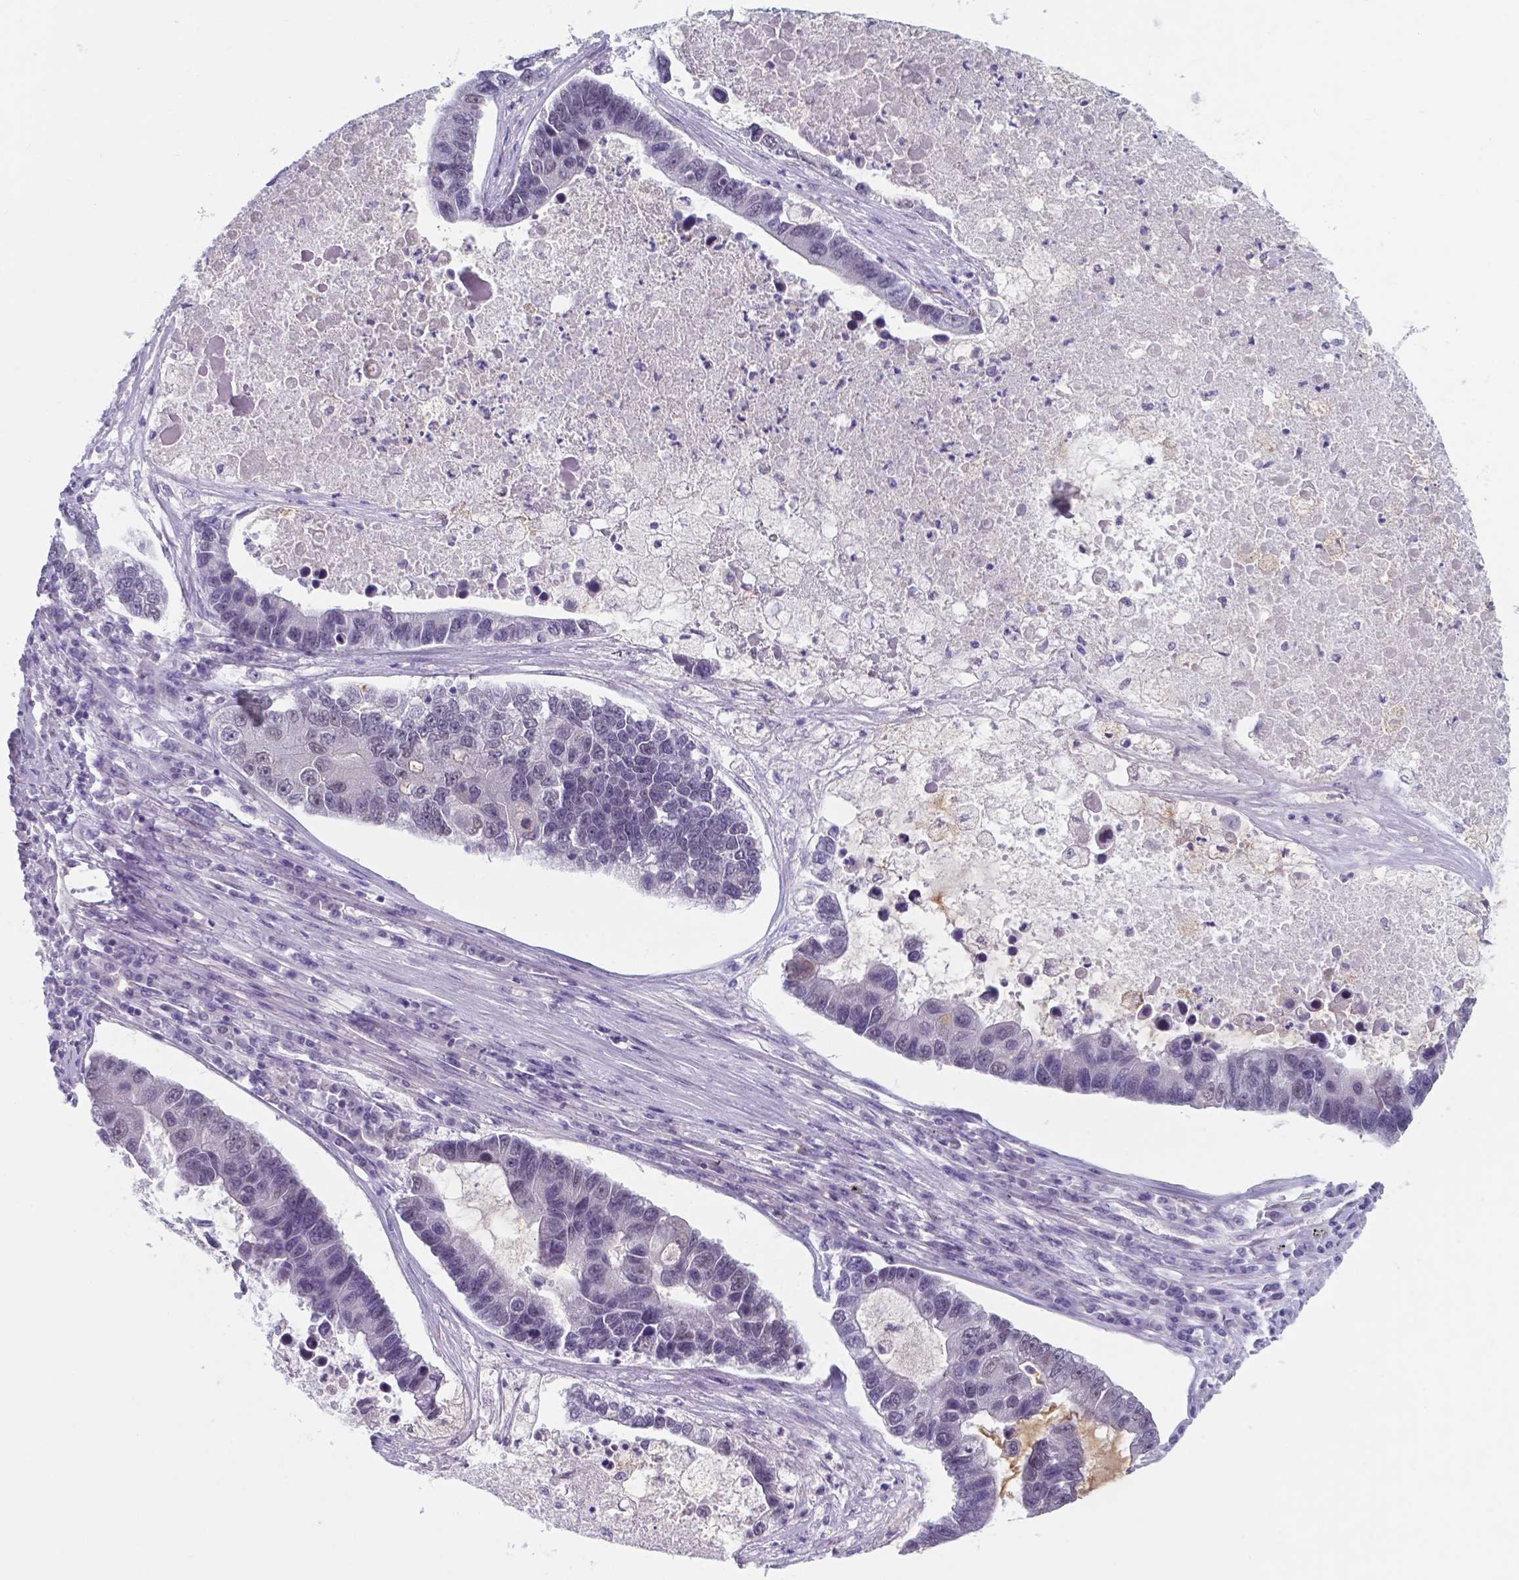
{"staining": {"intensity": "negative", "quantity": "none", "location": "none"}, "tissue": "lung cancer", "cell_type": "Tumor cells", "image_type": "cancer", "snomed": [{"axis": "morphology", "description": "Adenocarcinoma, NOS"}, {"axis": "topography", "description": "Bronchus"}, {"axis": "topography", "description": "Lung"}], "caption": "Human adenocarcinoma (lung) stained for a protein using immunohistochemistry demonstrates no expression in tumor cells.", "gene": "AP5B1", "patient": {"sex": "female", "age": 51}}